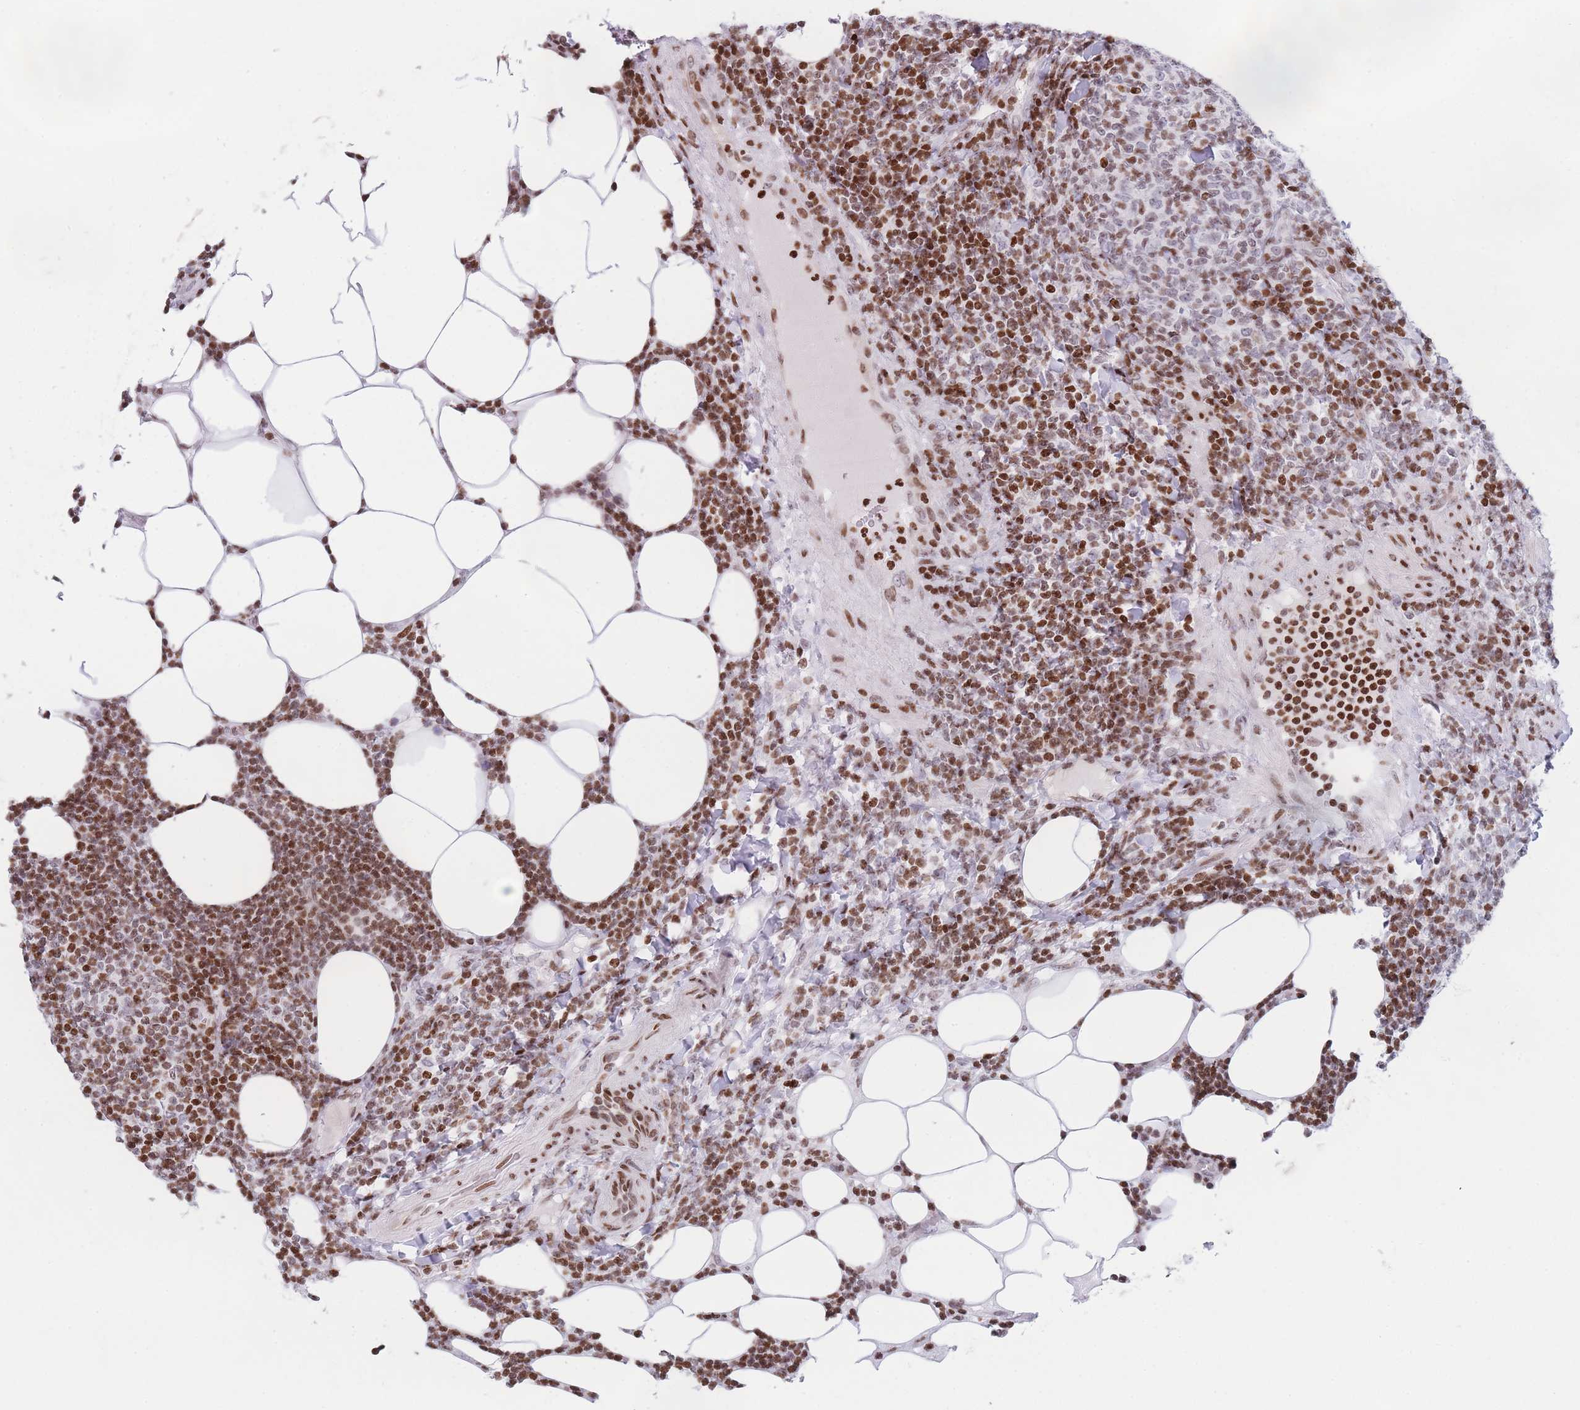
{"staining": {"intensity": "strong", "quantity": ">75%", "location": "nuclear"}, "tissue": "lymphoma", "cell_type": "Tumor cells", "image_type": "cancer", "snomed": [{"axis": "morphology", "description": "Malignant lymphoma, non-Hodgkin's type, Low grade"}, {"axis": "topography", "description": "Lymph node"}], "caption": "Immunohistochemistry (DAB (3,3'-diaminobenzidine)) staining of human lymphoma displays strong nuclear protein expression in approximately >75% of tumor cells. (IHC, brightfield microscopy, high magnification).", "gene": "AK9", "patient": {"sex": "male", "age": 66}}